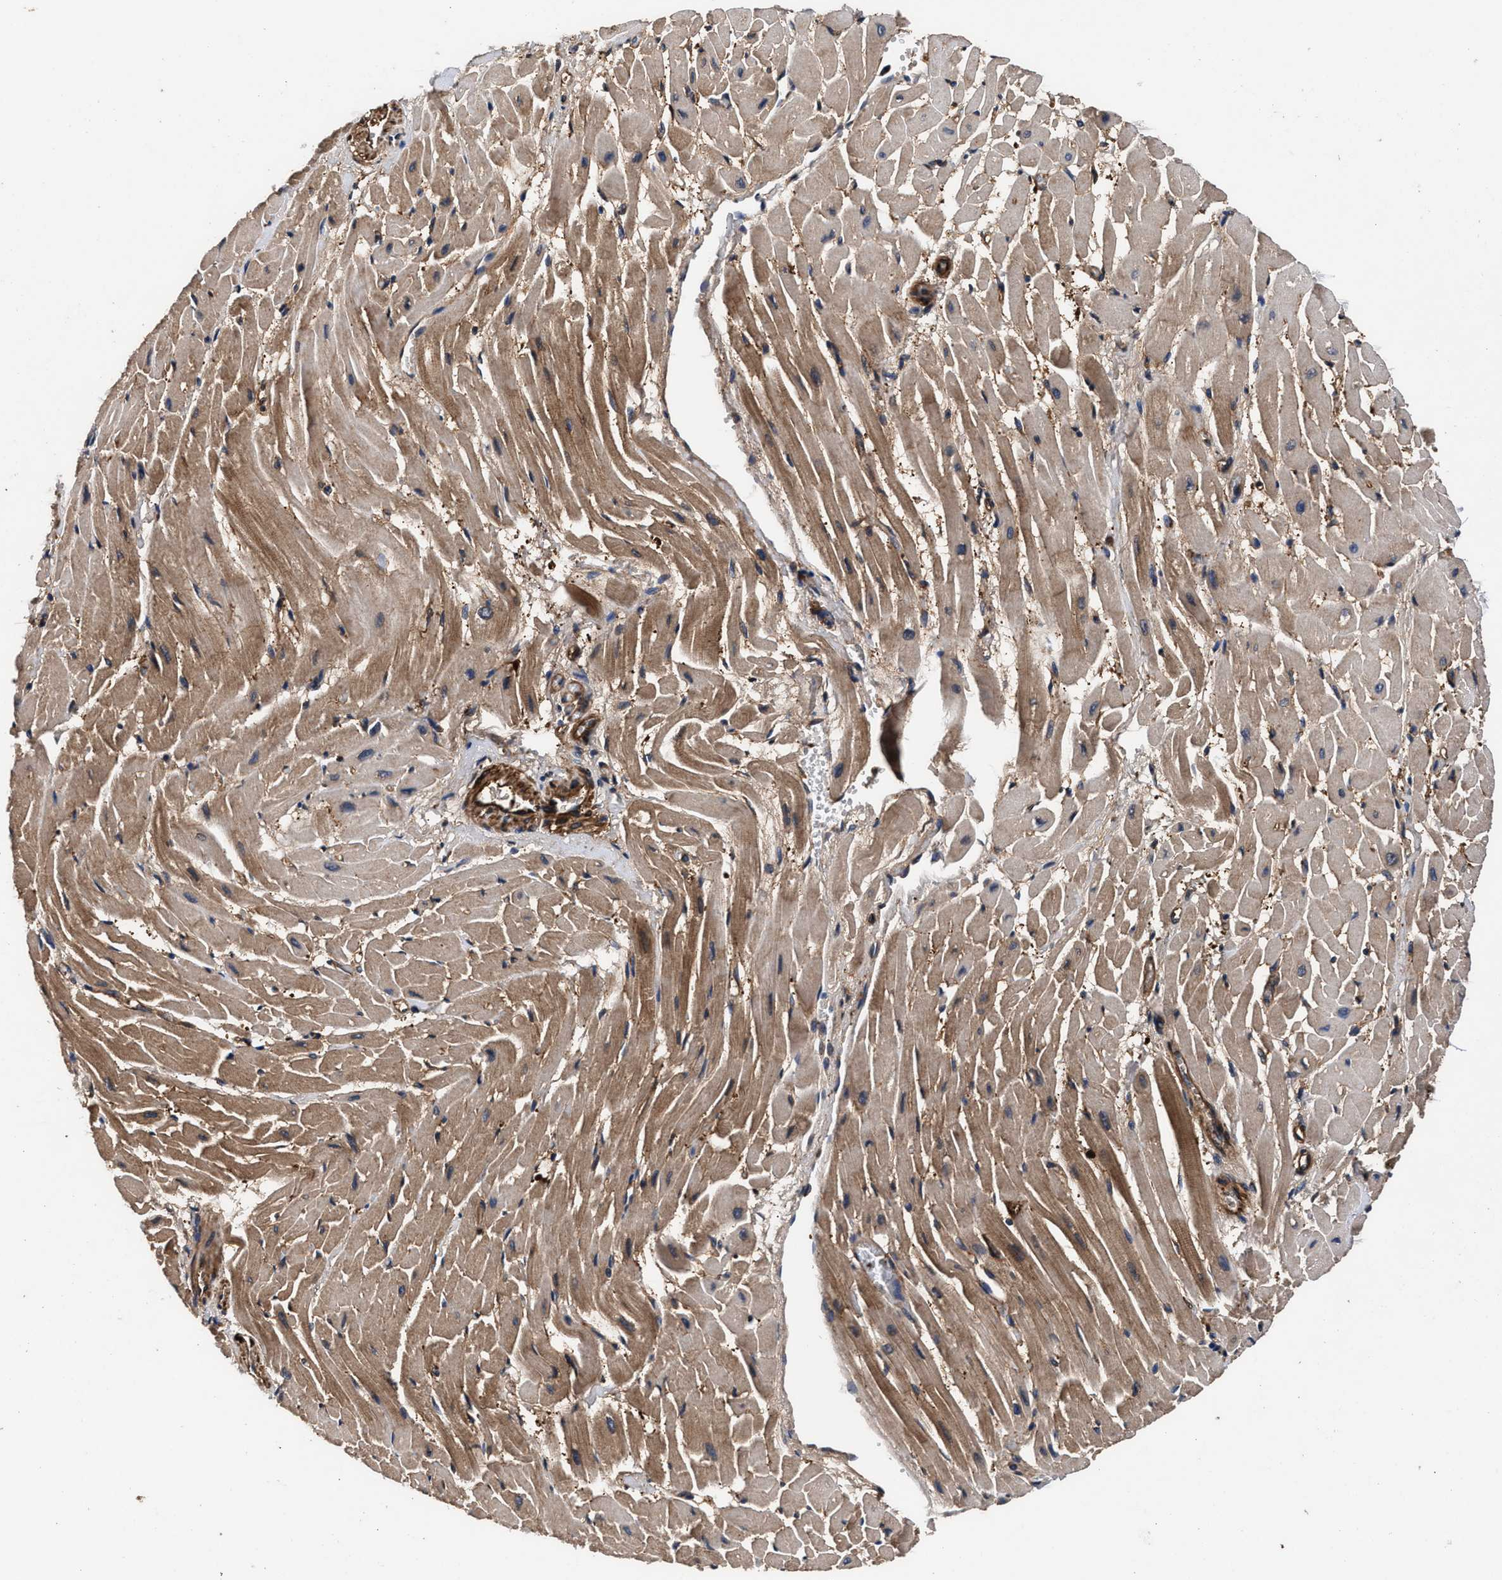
{"staining": {"intensity": "moderate", "quantity": ">75%", "location": "cytoplasmic/membranous"}, "tissue": "heart muscle", "cell_type": "Cardiomyocytes", "image_type": "normal", "snomed": [{"axis": "morphology", "description": "Normal tissue, NOS"}, {"axis": "topography", "description": "Heart"}], "caption": "This histopathology image reveals IHC staining of benign human heart muscle, with medium moderate cytoplasmic/membranous positivity in approximately >75% of cardiomyocytes.", "gene": "ENSG00000286112", "patient": {"sex": "male", "age": 45}}